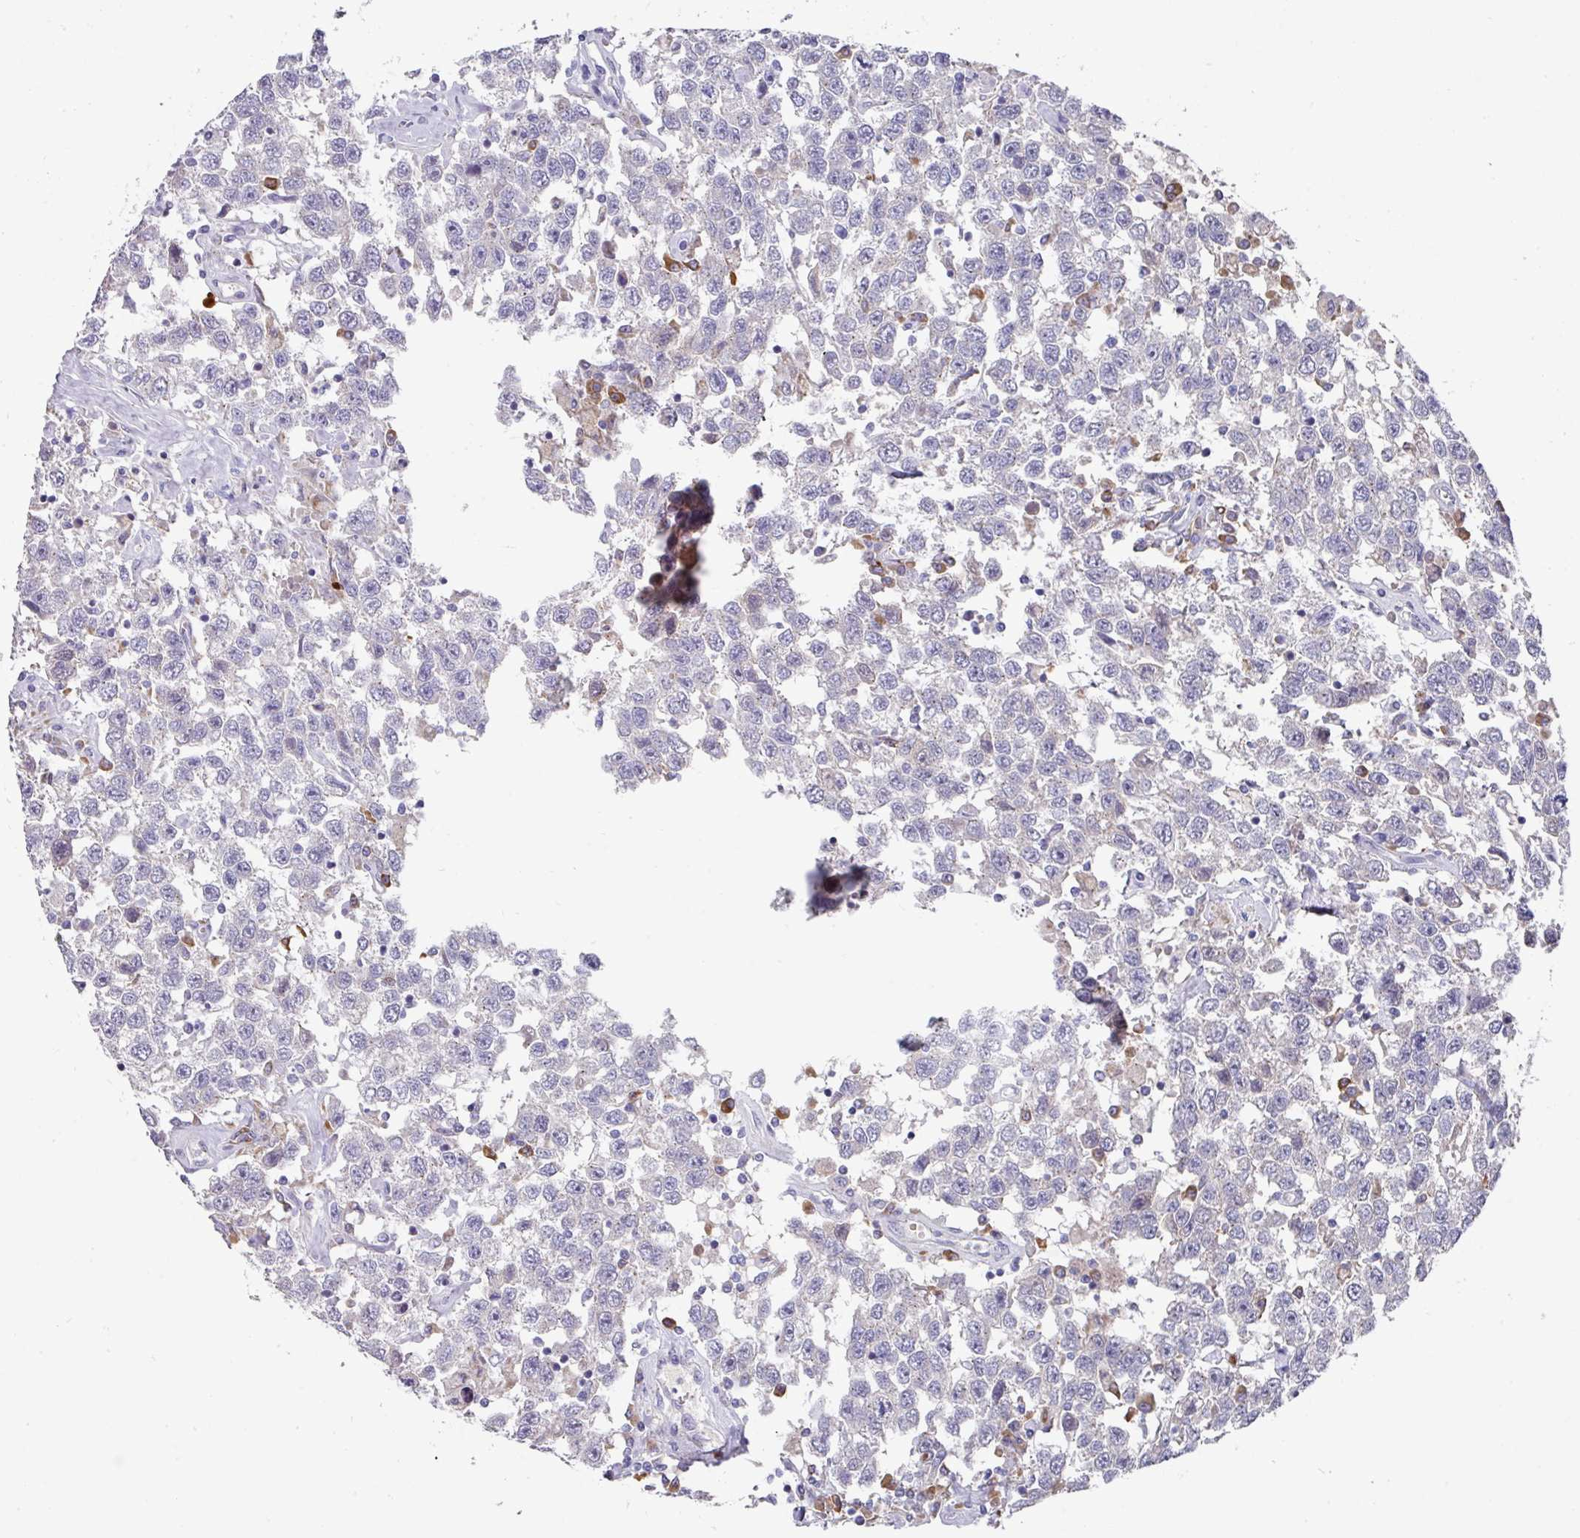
{"staining": {"intensity": "negative", "quantity": "none", "location": "none"}, "tissue": "testis cancer", "cell_type": "Tumor cells", "image_type": "cancer", "snomed": [{"axis": "morphology", "description": "Seminoma, NOS"}, {"axis": "topography", "description": "Testis"}], "caption": "Immunohistochemistry image of human seminoma (testis) stained for a protein (brown), which demonstrates no staining in tumor cells.", "gene": "IL4R", "patient": {"sex": "male", "age": 41}}